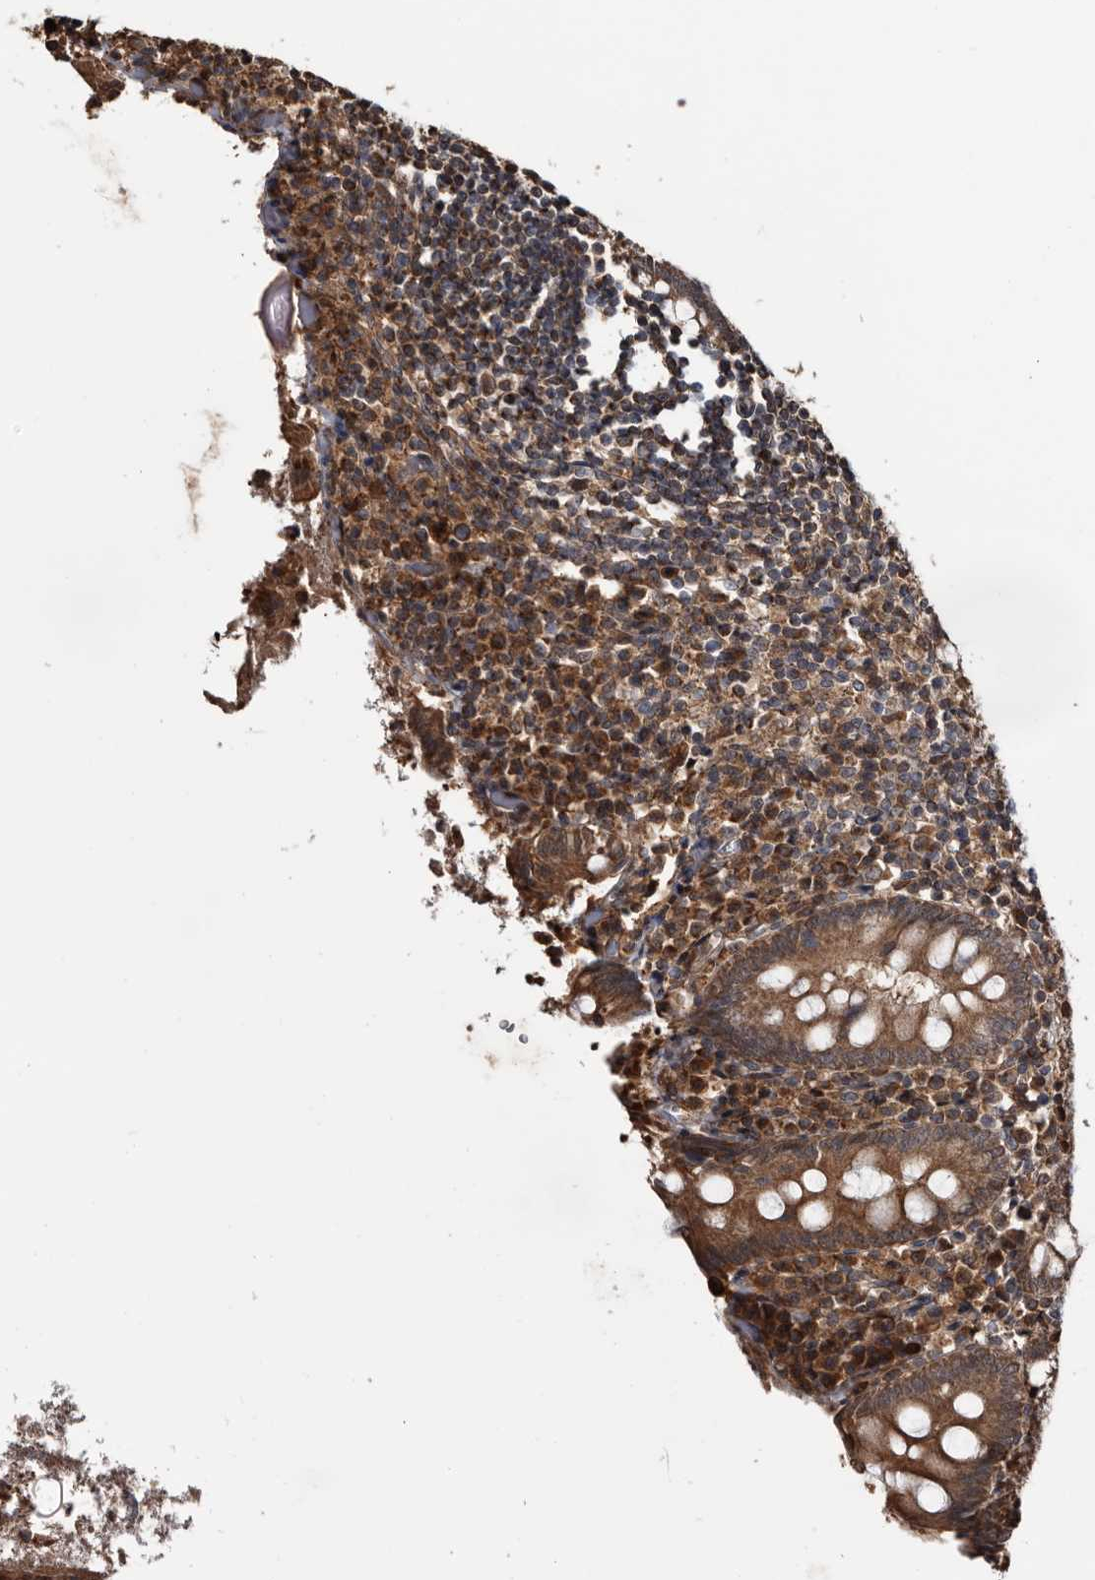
{"staining": {"intensity": "moderate", "quantity": ">75%", "location": "cytoplasmic/membranous"}, "tissue": "appendix", "cell_type": "Glandular cells", "image_type": "normal", "snomed": [{"axis": "morphology", "description": "Normal tissue, NOS"}, {"axis": "topography", "description": "Appendix"}], "caption": "This image demonstrates normal appendix stained with immunohistochemistry (IHC) to label a protein in brown. The cytoplasmic/membranous of glandular cells show moderate positivity for the protein. Nuclei are counter-stained blue.", "gene": "TTI2", "patient": {"sex": "female", "age": 17}}